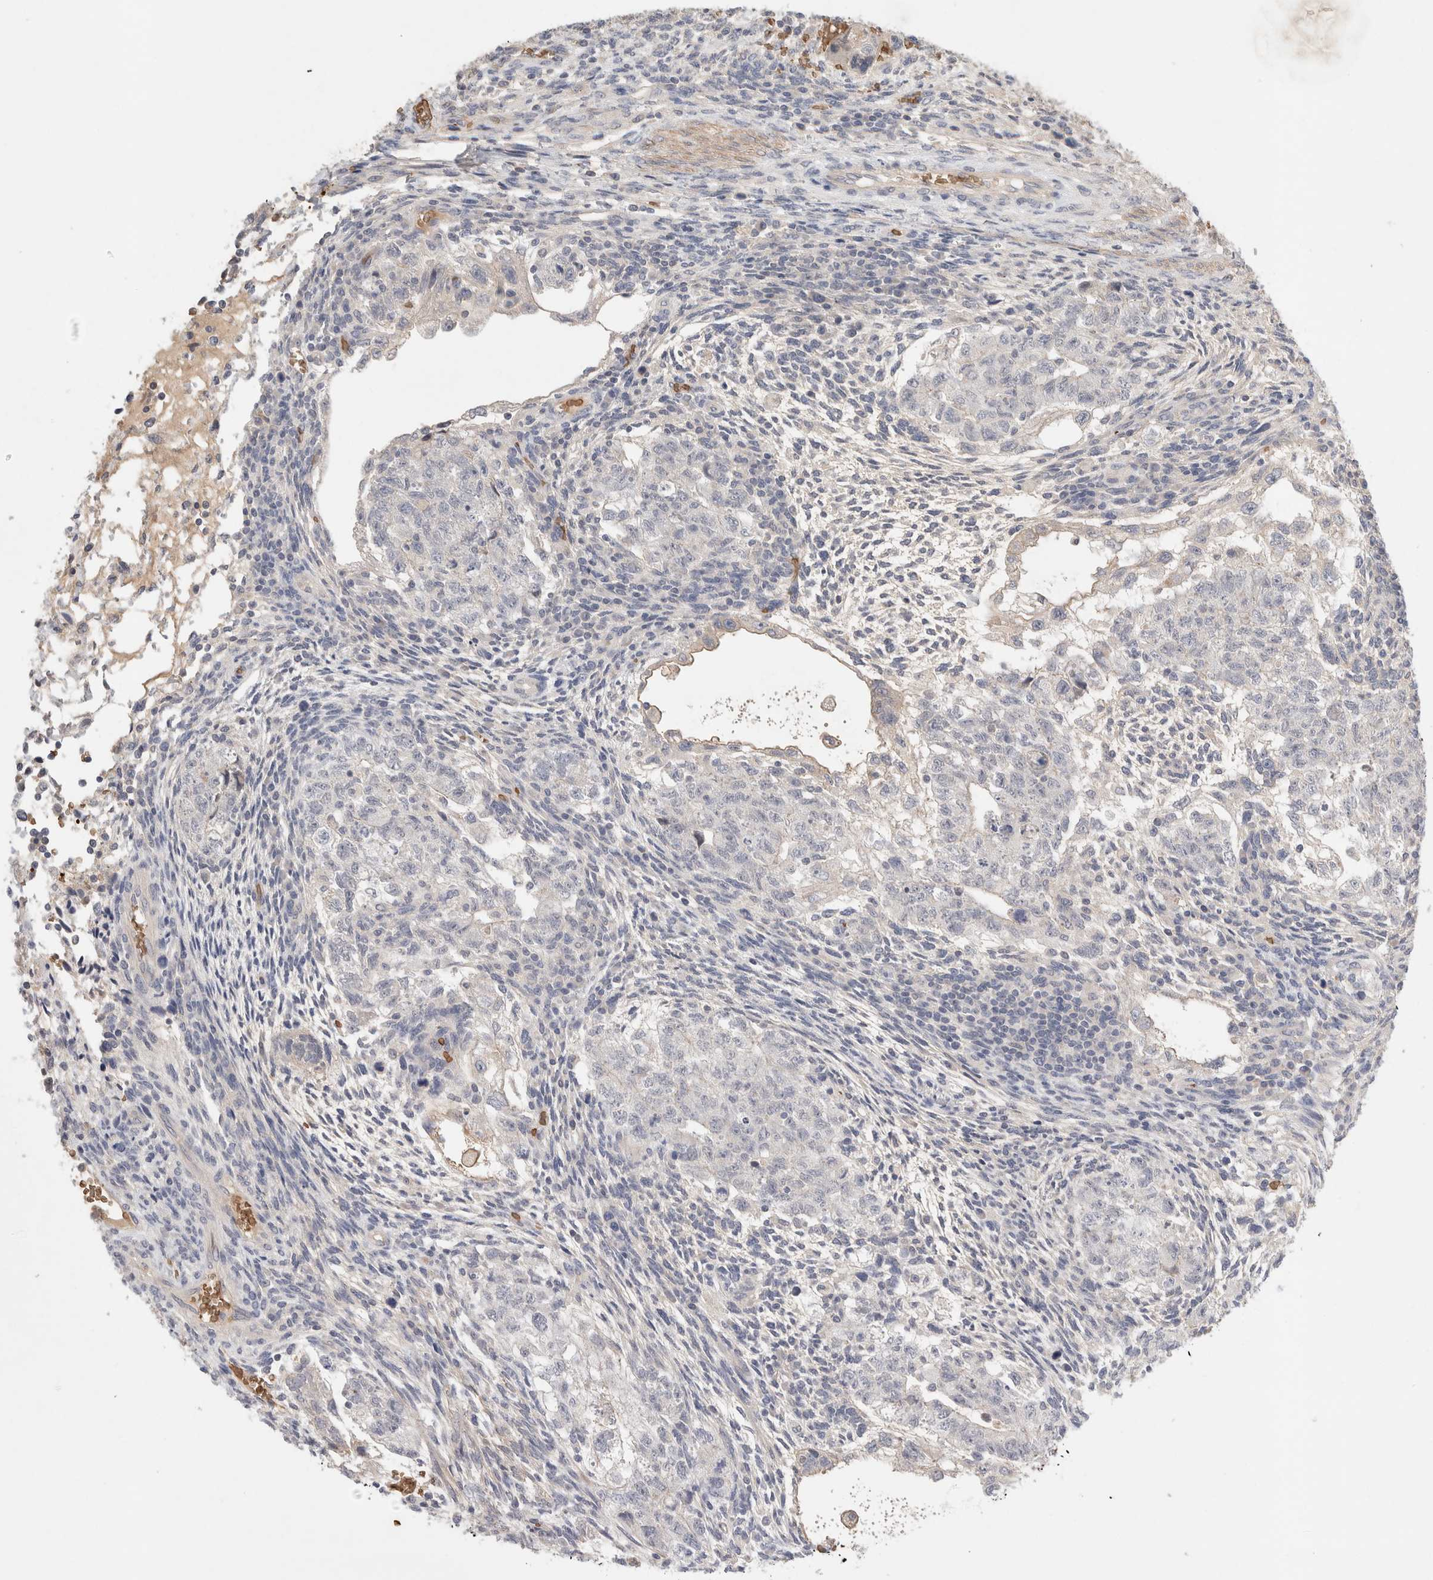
{"staining": {"intensity": "negative", "quantity": "none", "location": "none"}, "tissue": "testis cancer", "cell_type": "Tumor cells", "image_type": "cancer", "snomed": [{"axis": "morphology", "description": "Normal tissue, NOS"}, {"axis": "morphology", "description": "Carcinoma, Embryonal, NOS"}, {"axis": "topography", "description": "Testis"}], "caption": "This is an IHC histopathology image of human embryonal carcinoma (testis). There is no expression in tumor cells.", "gene": "MST1", "patient": {"sex": "male", "age": 36}}